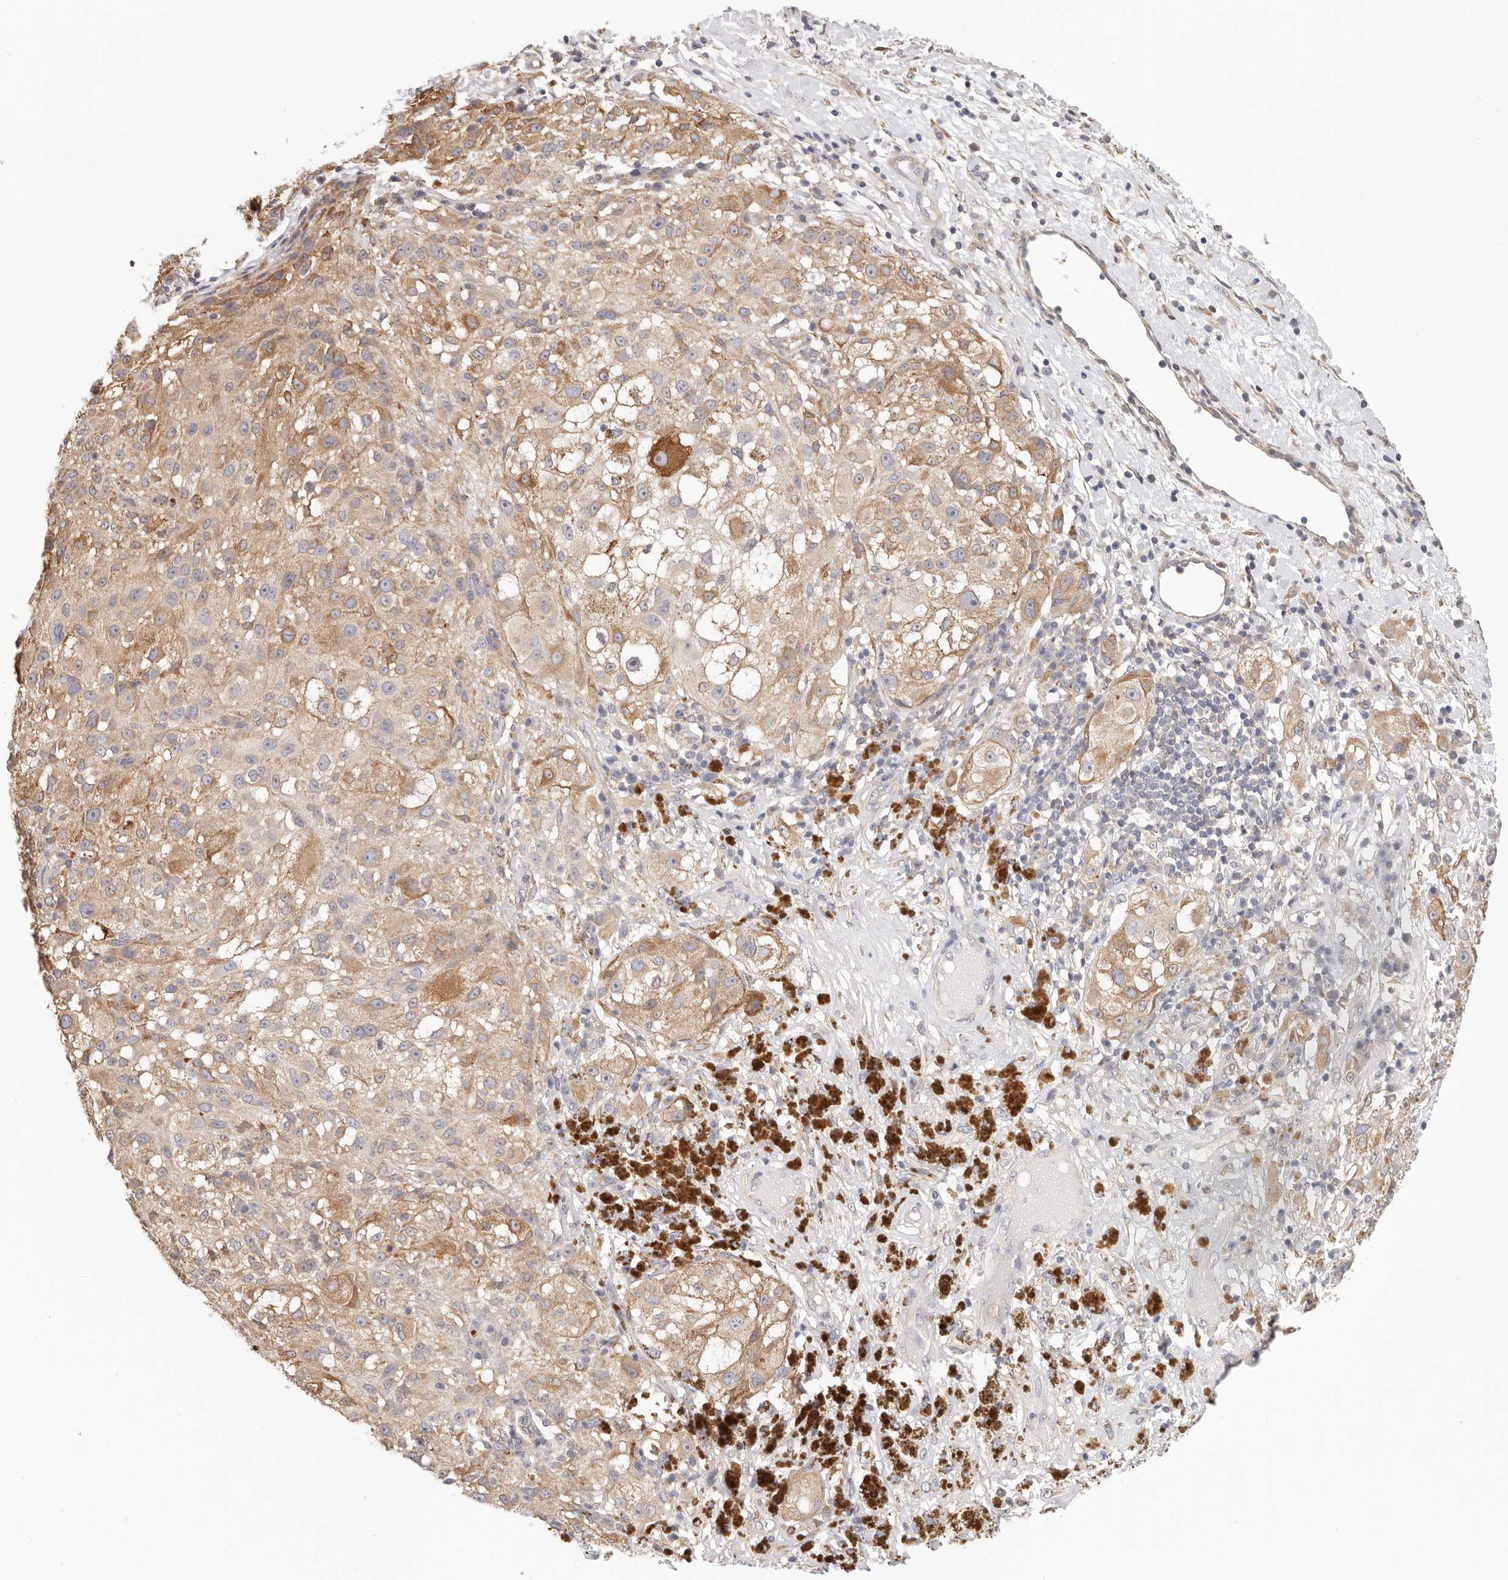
{"staining": {"intensity": "moderate", "quantity": ">75%", "location": "cytoplasmic/membranous"}, "tissue": "melanoma", "cell_type": "Tumor cells", "image_type": "cancer", "snomed": [{"axis": "morphology", "description": "Necrosis, NOS"}, {"axis": "morphology", "description": "Malignant melanoma, NOS"}, {"axis": "topography", "description": "Skin"}], "caption": "Human melanoma stained for a protein (brown) shows moderate cytoplasmic/membranous positive staining in about >75% of tumor cells.", "gene": "AFDN", "patient": {"sex": "female", "age": 87}}